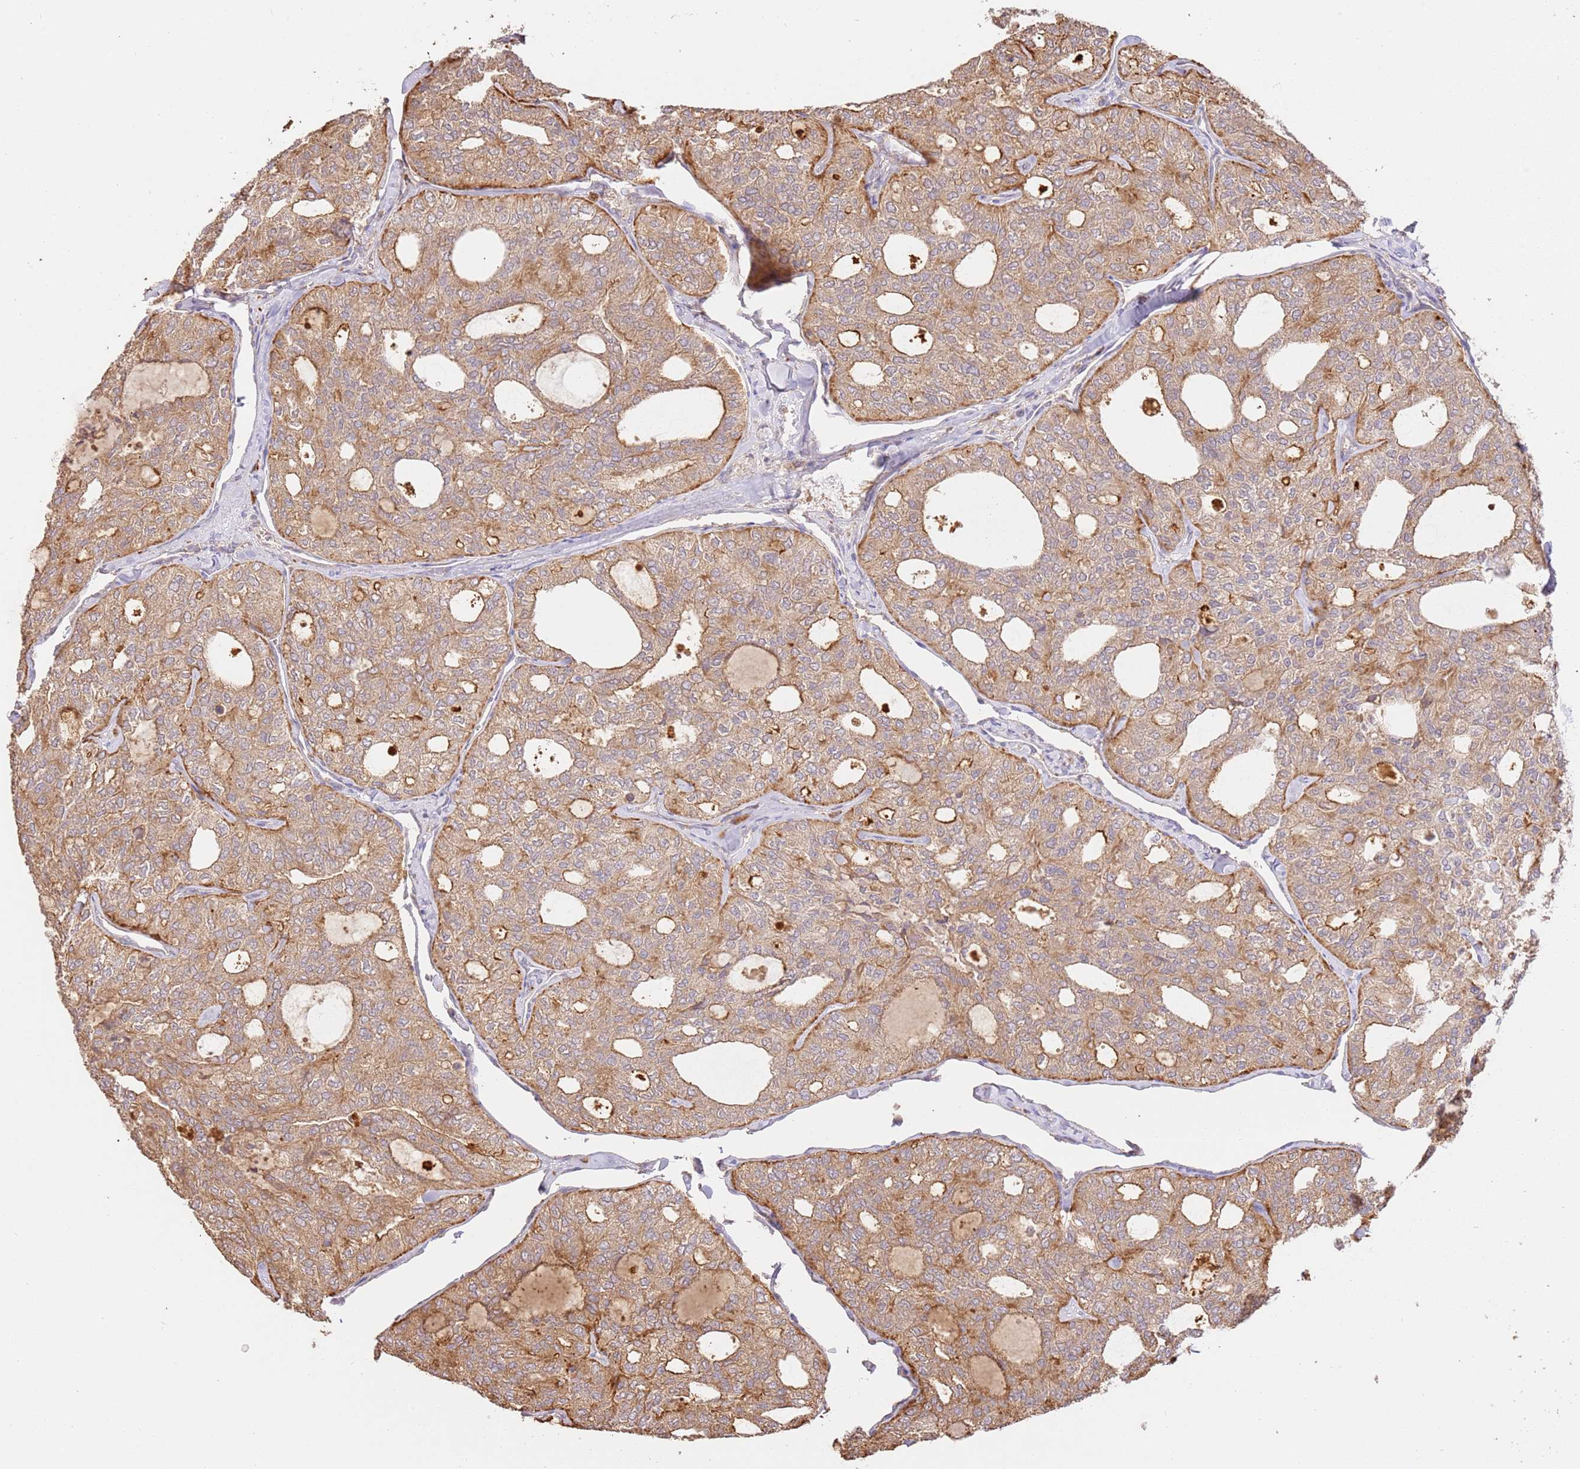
{"staining": {"intensity": "moderate", "quantity": ">75%", "location": "cytoplasmic/membranous"}, "tissue": "thyroid cancer", "cell_type": "Tumor cells", "image_type": "cancer", "snomed": [{"axis": "morphology", "description": "Follicular adenoma carcinoma, NOS"}, {"axis": "topography", "description": "Thyroid gland"}], "caption": "Thyroid cancer (follicular adenoma carcinoma) was stained to show a protein in brown. There is medium levels of moderate cytoplasmic/membranous expression in about >75% of tumor cells.", "gene": "CEP55", "patient": {"sex": "male", "age": 75}}